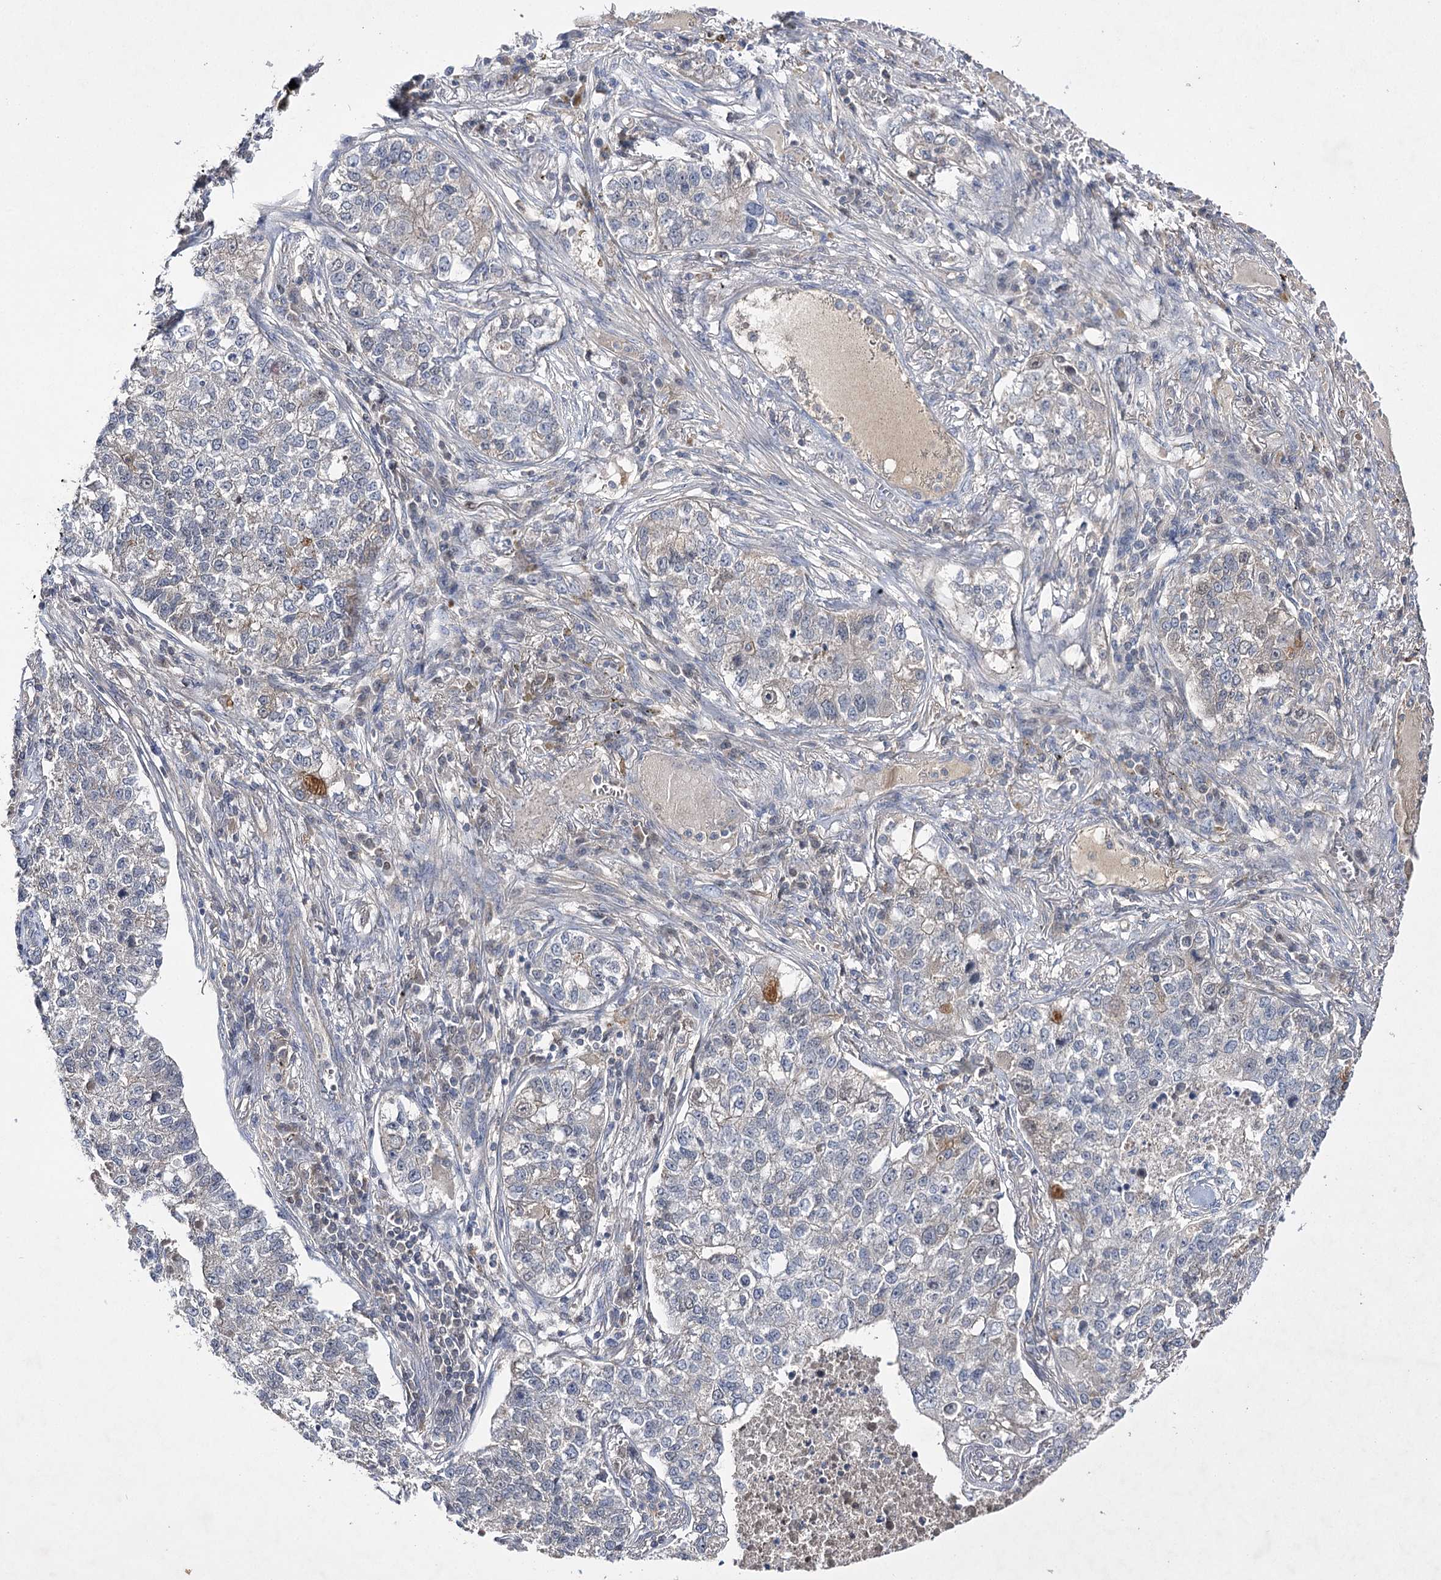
{"staining": {"intensity": "negative", "quantity": "none", "location": "none"}, "tissue": "lung cancer", "cell_type": "Tumor cells", "image_type": "cancer", "snomed": [{"axis": "morphology", "description": "Adenocarcinoma, NOS"}, {"axis": "topography", "description": "Lung"}], "caption": "IHC image of neoplastic tissue: human lung cancer stained with DAB (3,3'-diaminobenzidine) exhibits no significant protein expression in tumor cells.", "gene": "BCR", "patient": {"sex": "male", "age": 49}}